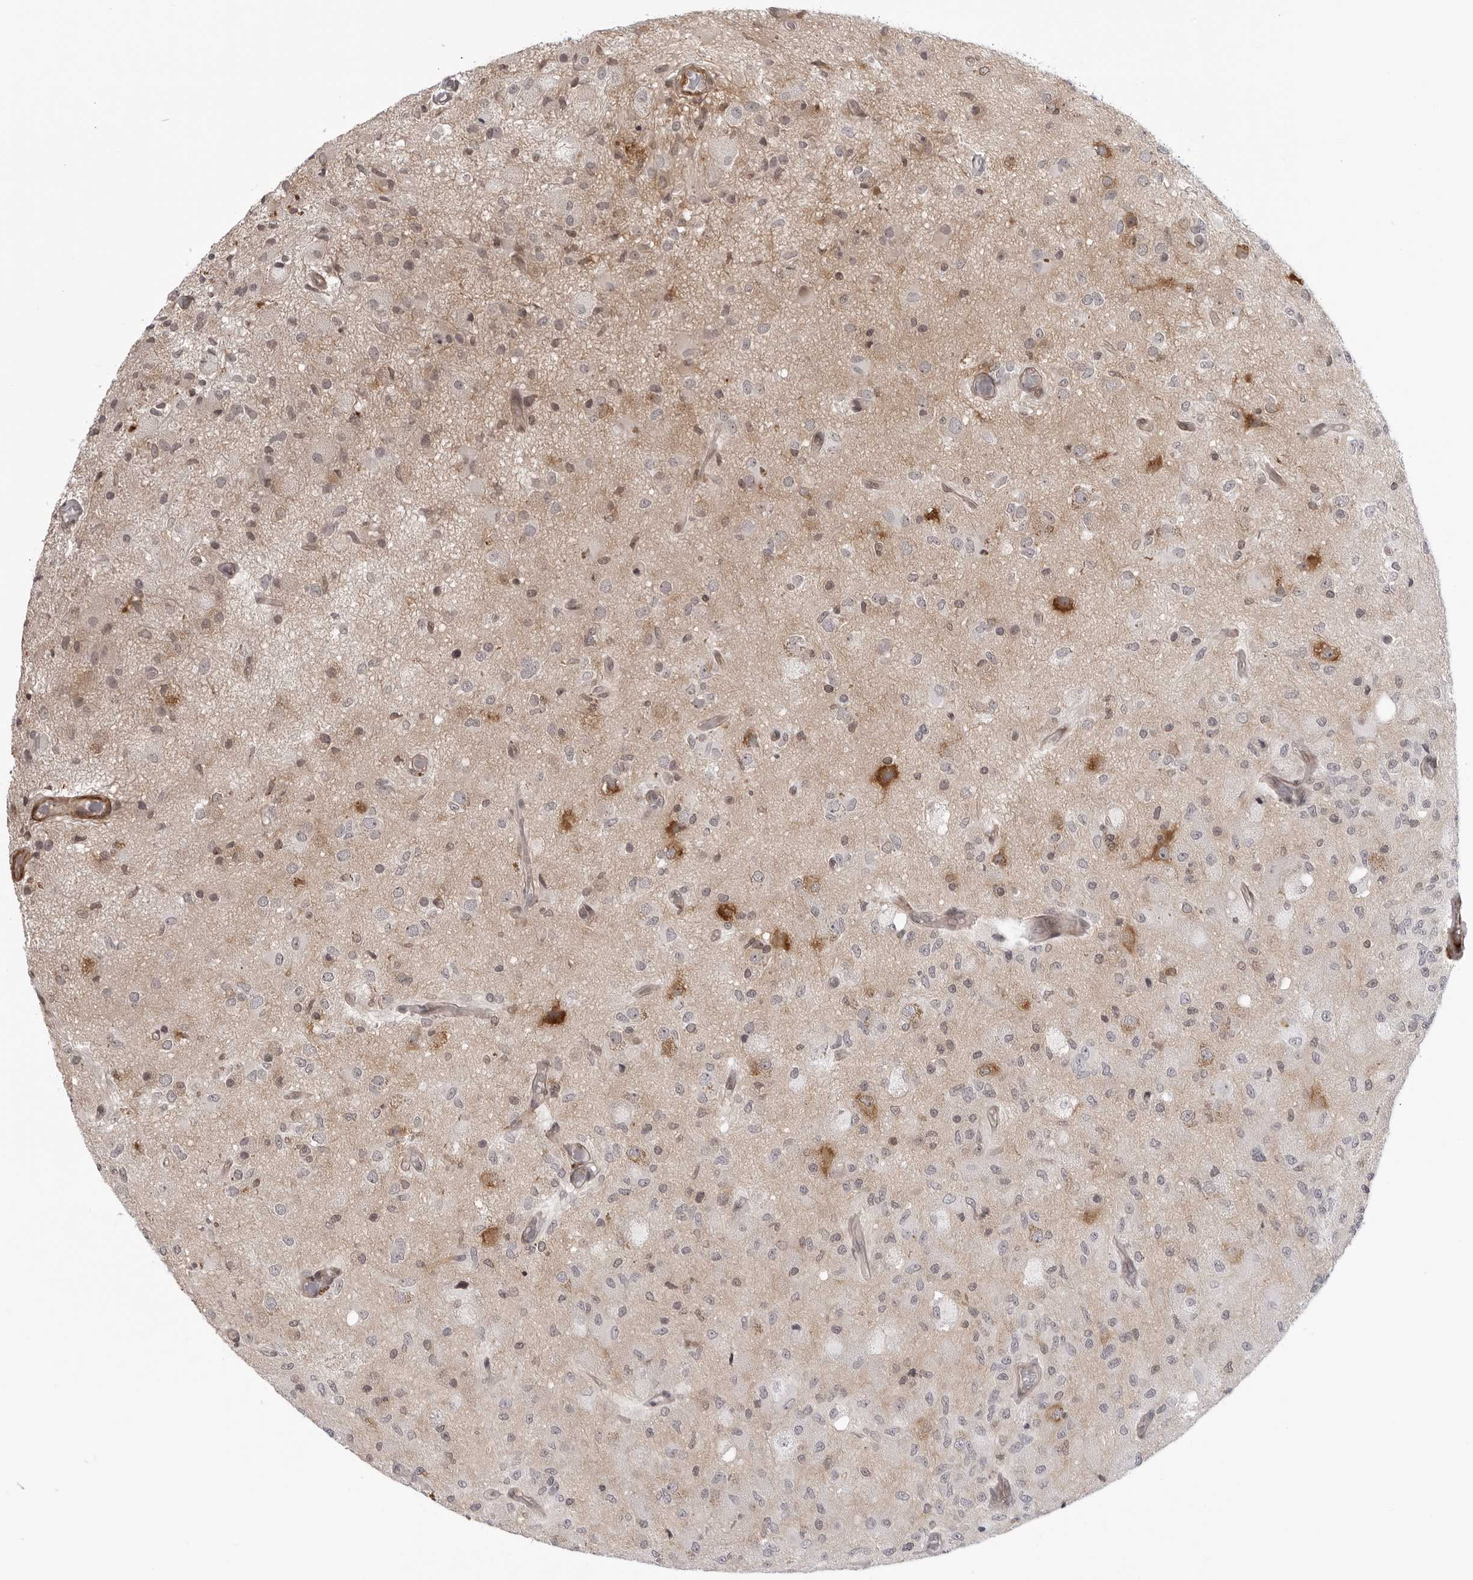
{"staining": {"intensity": "weak", "quantity": "25%-75%", "location": "cytoplasmic/membranous"}, "tissue": "glioma", "cell_type": "Tumor cells", "image_type": "cancer", "snomed": [{"axis": "morphology", "description": "Normal tissue, NOS"}, {"axis": "morphology", "description": "Glioma, malignant, High grade"}, {"axis": "topography", "description": "Cerebral cortex"}], "caption": "Tumor cells demonstrate weak cytoplasmic/membranous staining in about 25%-75% of cells in malignant glioma (high-grade). Nuclei are stained in blue.", "gene": "SRGAP2", "patient": {"sex": "male", "age": 77}}